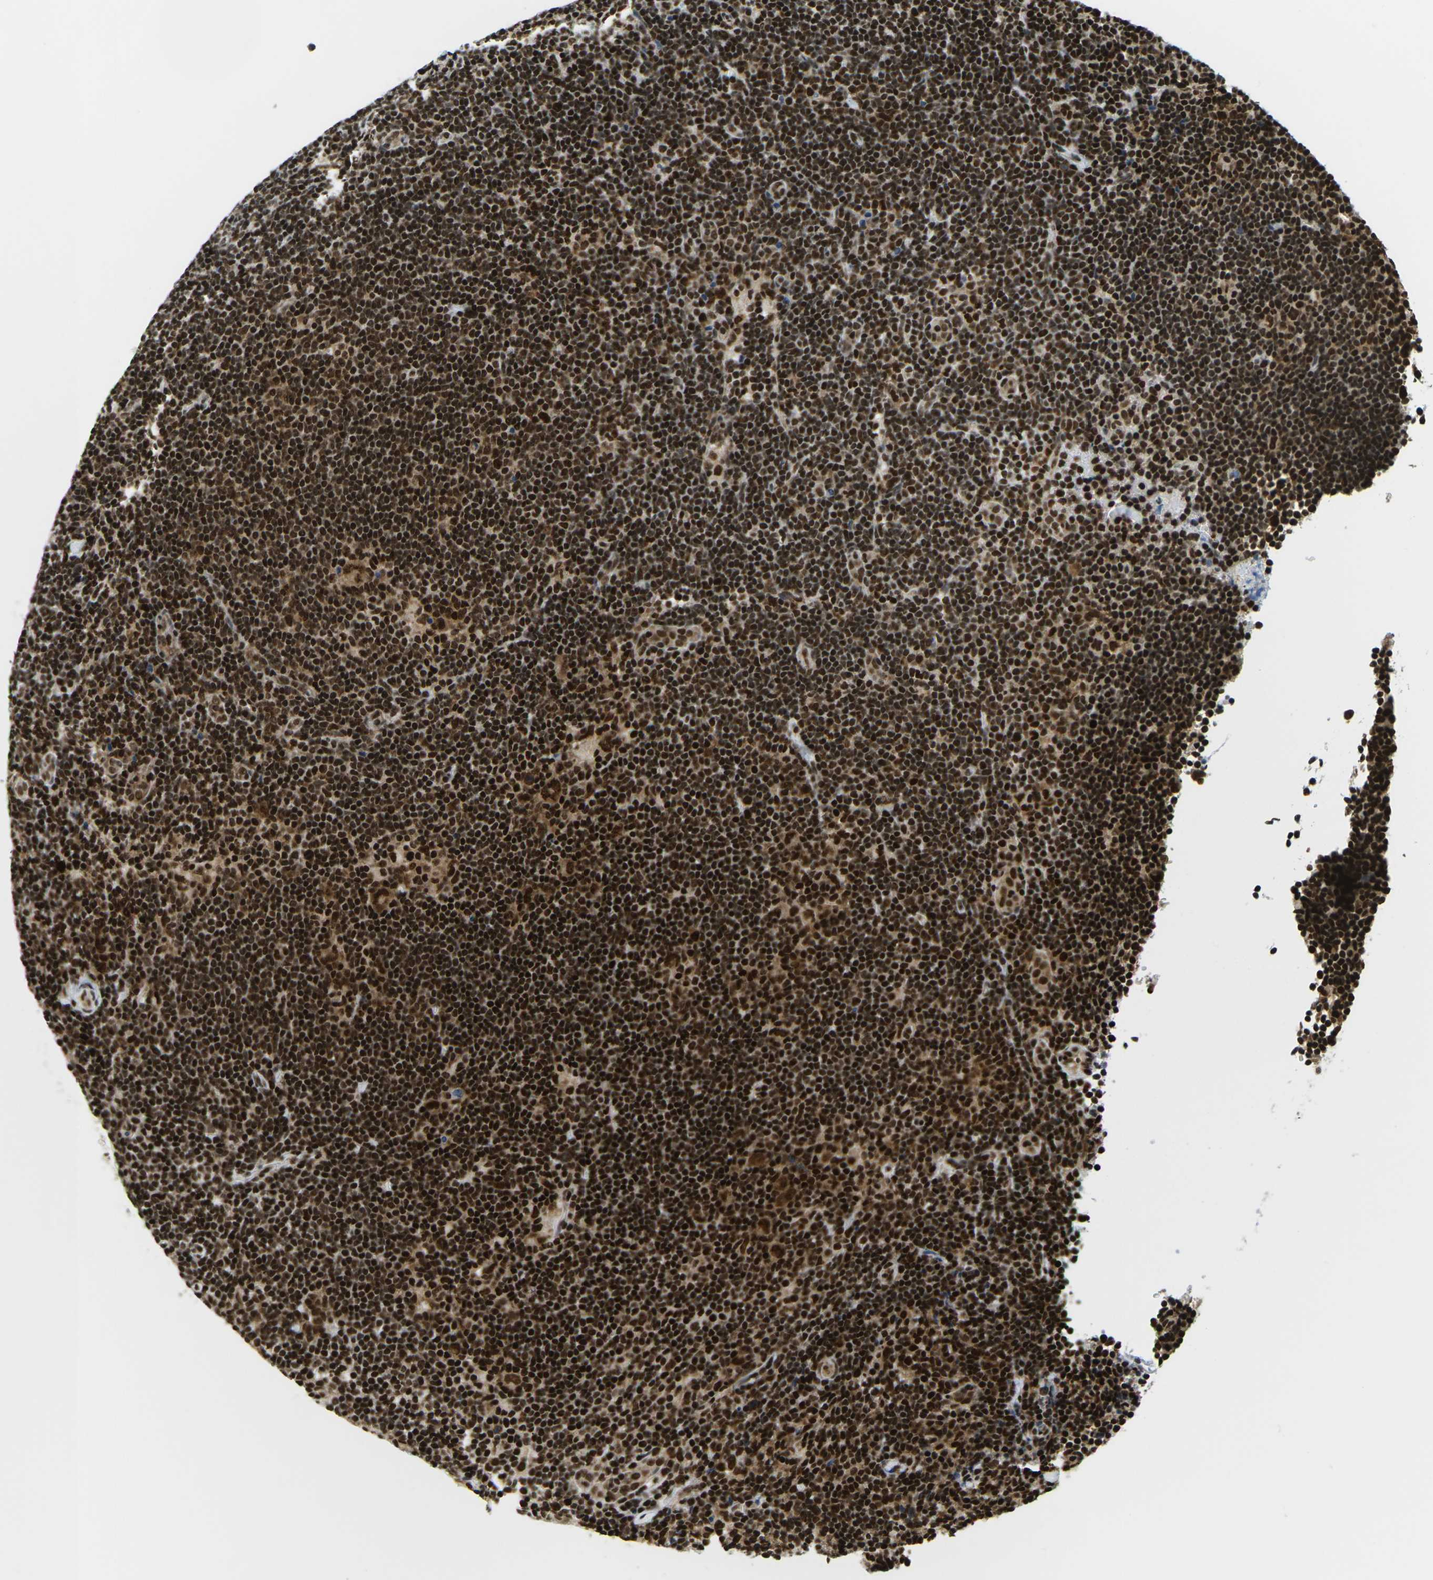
{"staining": {"intensity": "strong", "quantity": ">75%", "location": "nuclear"}, "tissue": "lymphoma", "cell_type": "Tumor cells", "image_type": "cancer", "snomed": [{"axis": "morphology", "description": "Hodgkin's disease, NOS"}, {"axis": "topography", "description": "Lymph node"}], "caption": "Immunohistochemical staining of lymphoma displays high levels of strong nuclear protein positivity in approximately >75% of tumor cells.", "gene": "CELF1", "patient": {"sex": "female", "age": 57}}